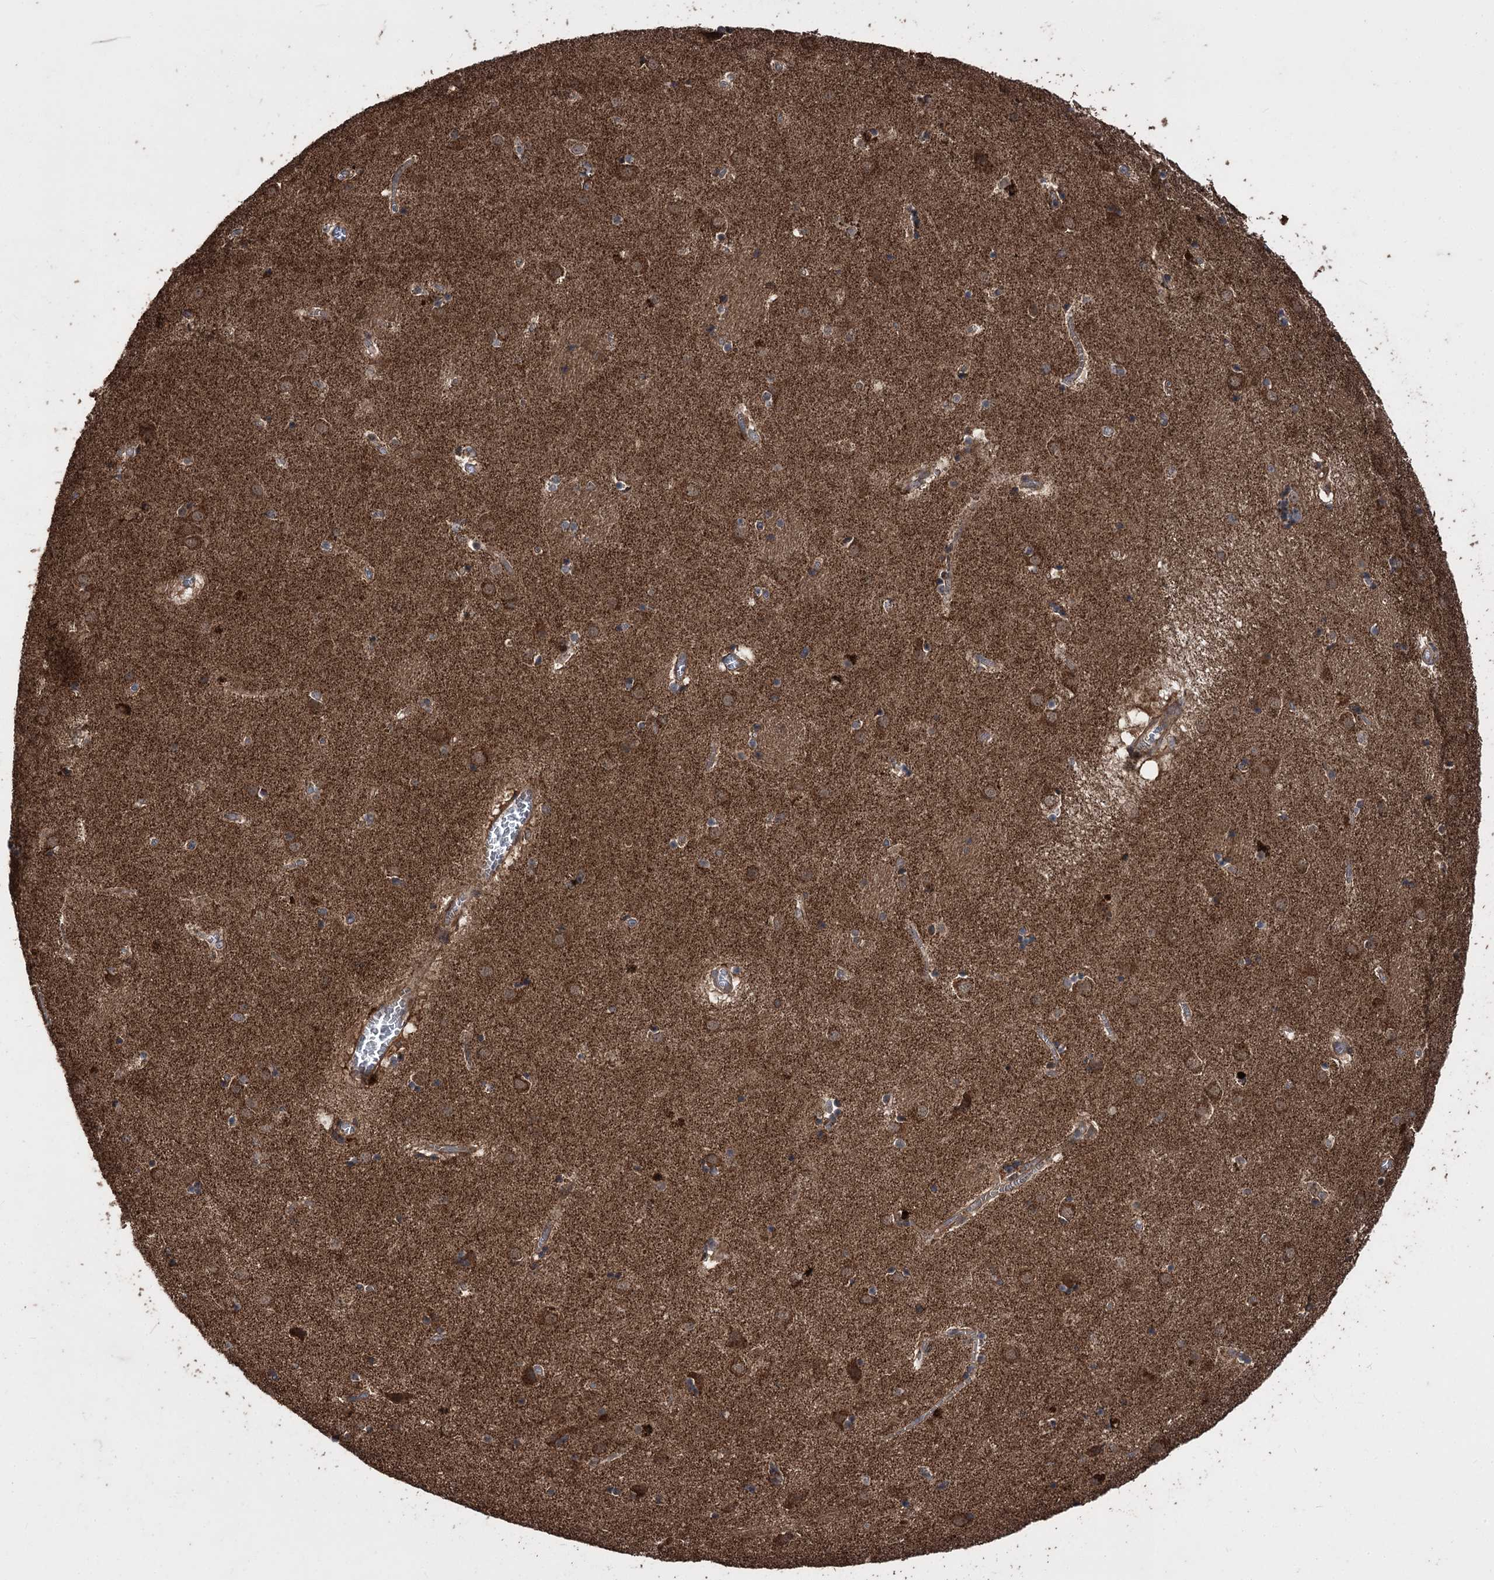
{"staining": {"intensity": "moderate", "quantity": "<25%", "location": "cytoplasmic/membranous"}, "tissue": "caudate", "cell_type": "Glial cells", "image_type": "normal", "snomed": [{"axis": "morphology", "description": "Normal tissue, NOS"}, {"axis": "topography", "description": "Lateral ventricle wall"}], "caption": "IHC photomicrograph of normal caudate stained for a protein (brown), which displays low levels of moderate cytoplasmic/membranous expression in about <25% of glial cells.", "gene": "RASSF3", "patient": {"sex": "male", "age": 70}}